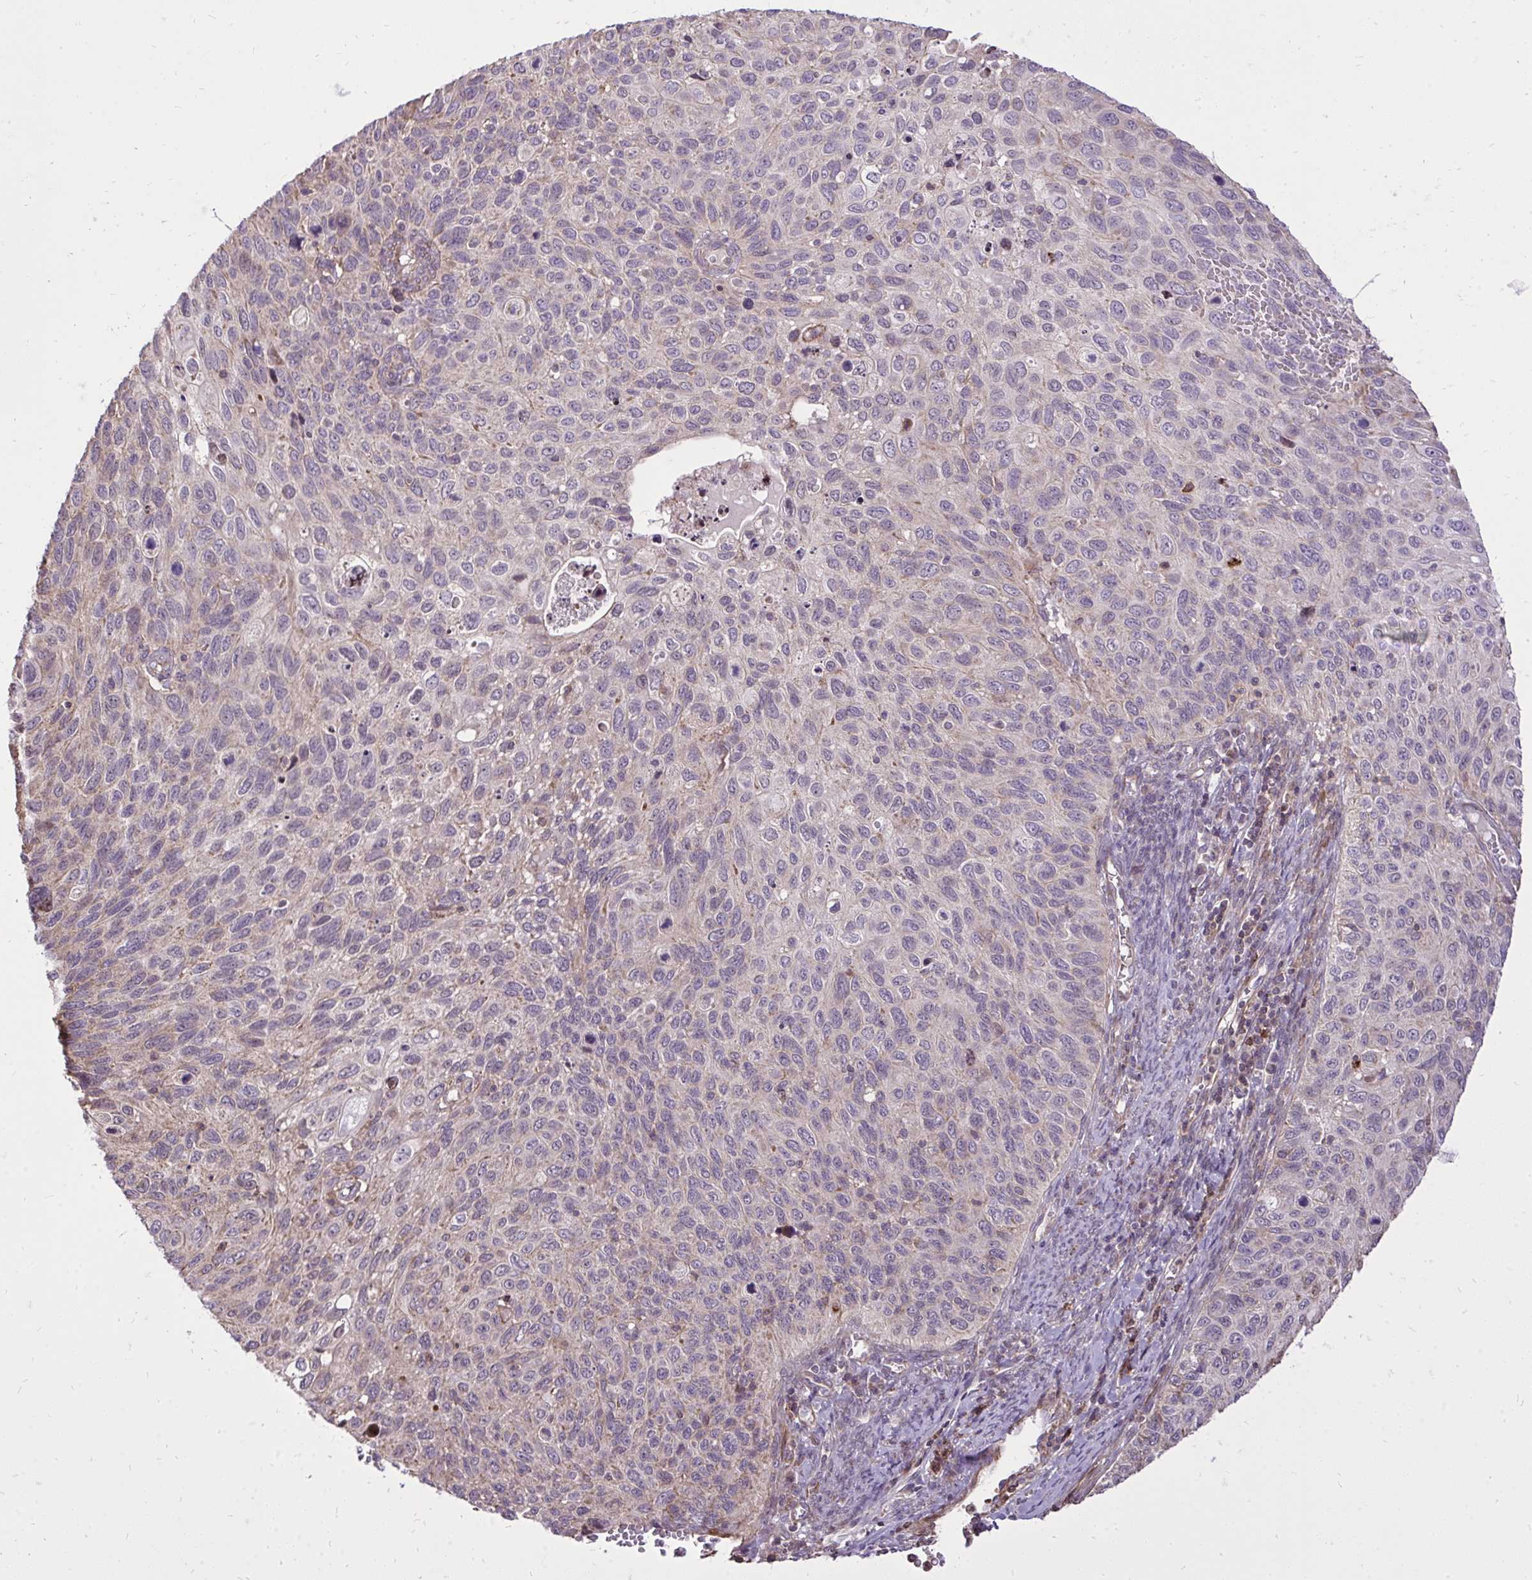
{"staining": {"intensity": "negative", "quantity": "none", "location": "none"}, "tissue": "cervical cancer", "cell_type": "Tumor cells", "image_type": "cancer", "snomed": [{"axis": "morphology", "description": "Squamous cell carcinoma, NOS"}, {"axis": "topography", "description": "Cervix"}], "caption": "Cervical cancer stained for a protein using immunohistochemistry reveals no positivity tumor cells.", "gene": "SLC7A5", "patient": {"sex": "female", "age": 70}}